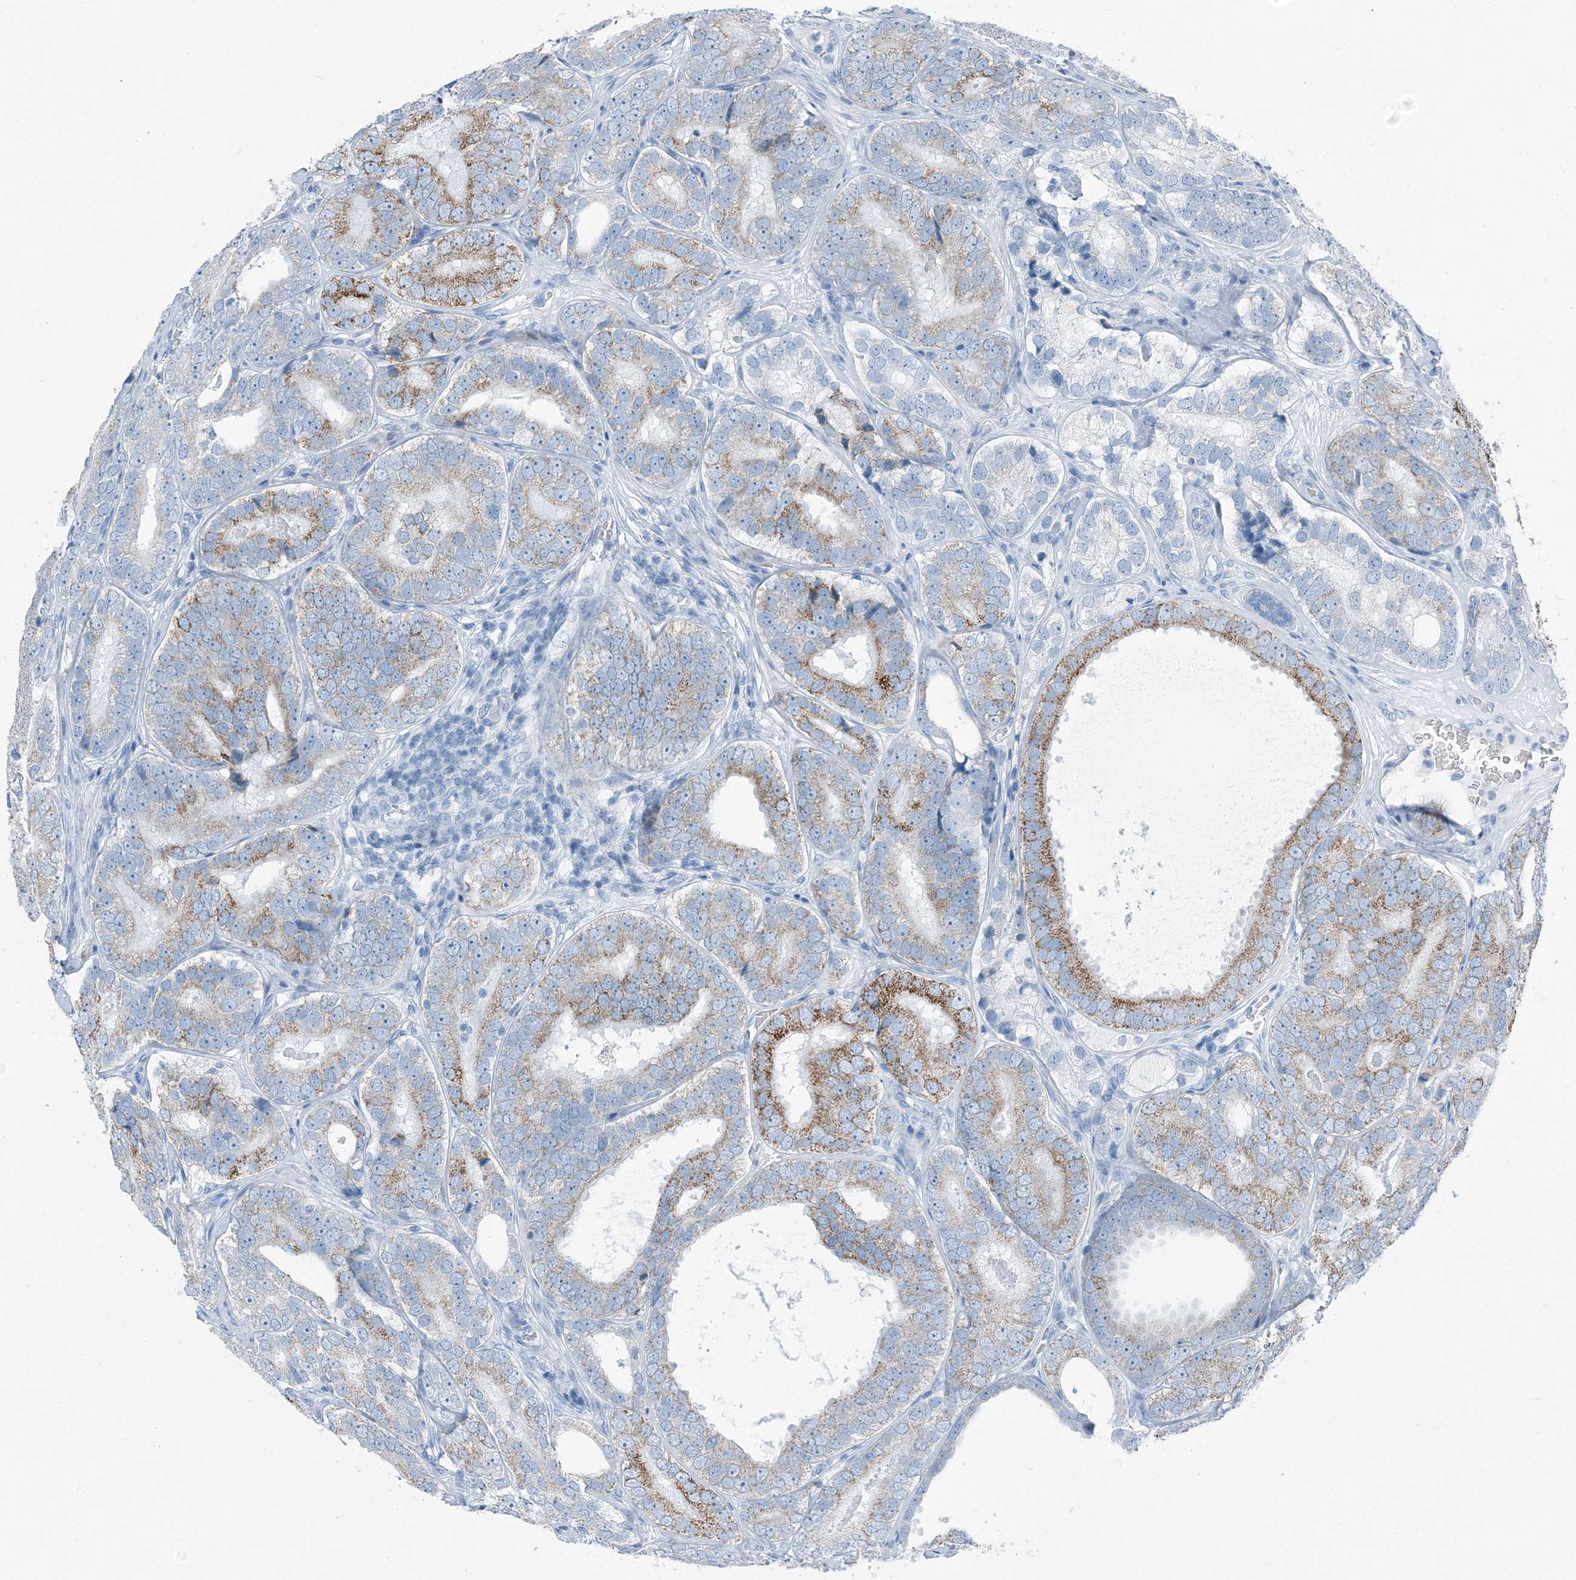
{"staining": {"intensity": "moderate", "quantity": "25%-75%", "location": "cytoplasmic/membranous"}, "tissue": "prostate cancer", "cell_type": "Tumor cells", "image_type": "cancer", "snomed": [{"axis": "morphology", "description": "Adenocarcinoma, High grade"}, {"axis": "topography", "description": "Prostate"}], "caption": "Immunohistochemistry image of prostate adenocarcinoma (high-grade) stained for a protein (brown), which demonstrates medium levels of moderate cytoplasmic/membranous positivity in about 25%-75% of tumor cells.", "gene": "FAM162A", "patient": {"sex": "male", "age": 56}}